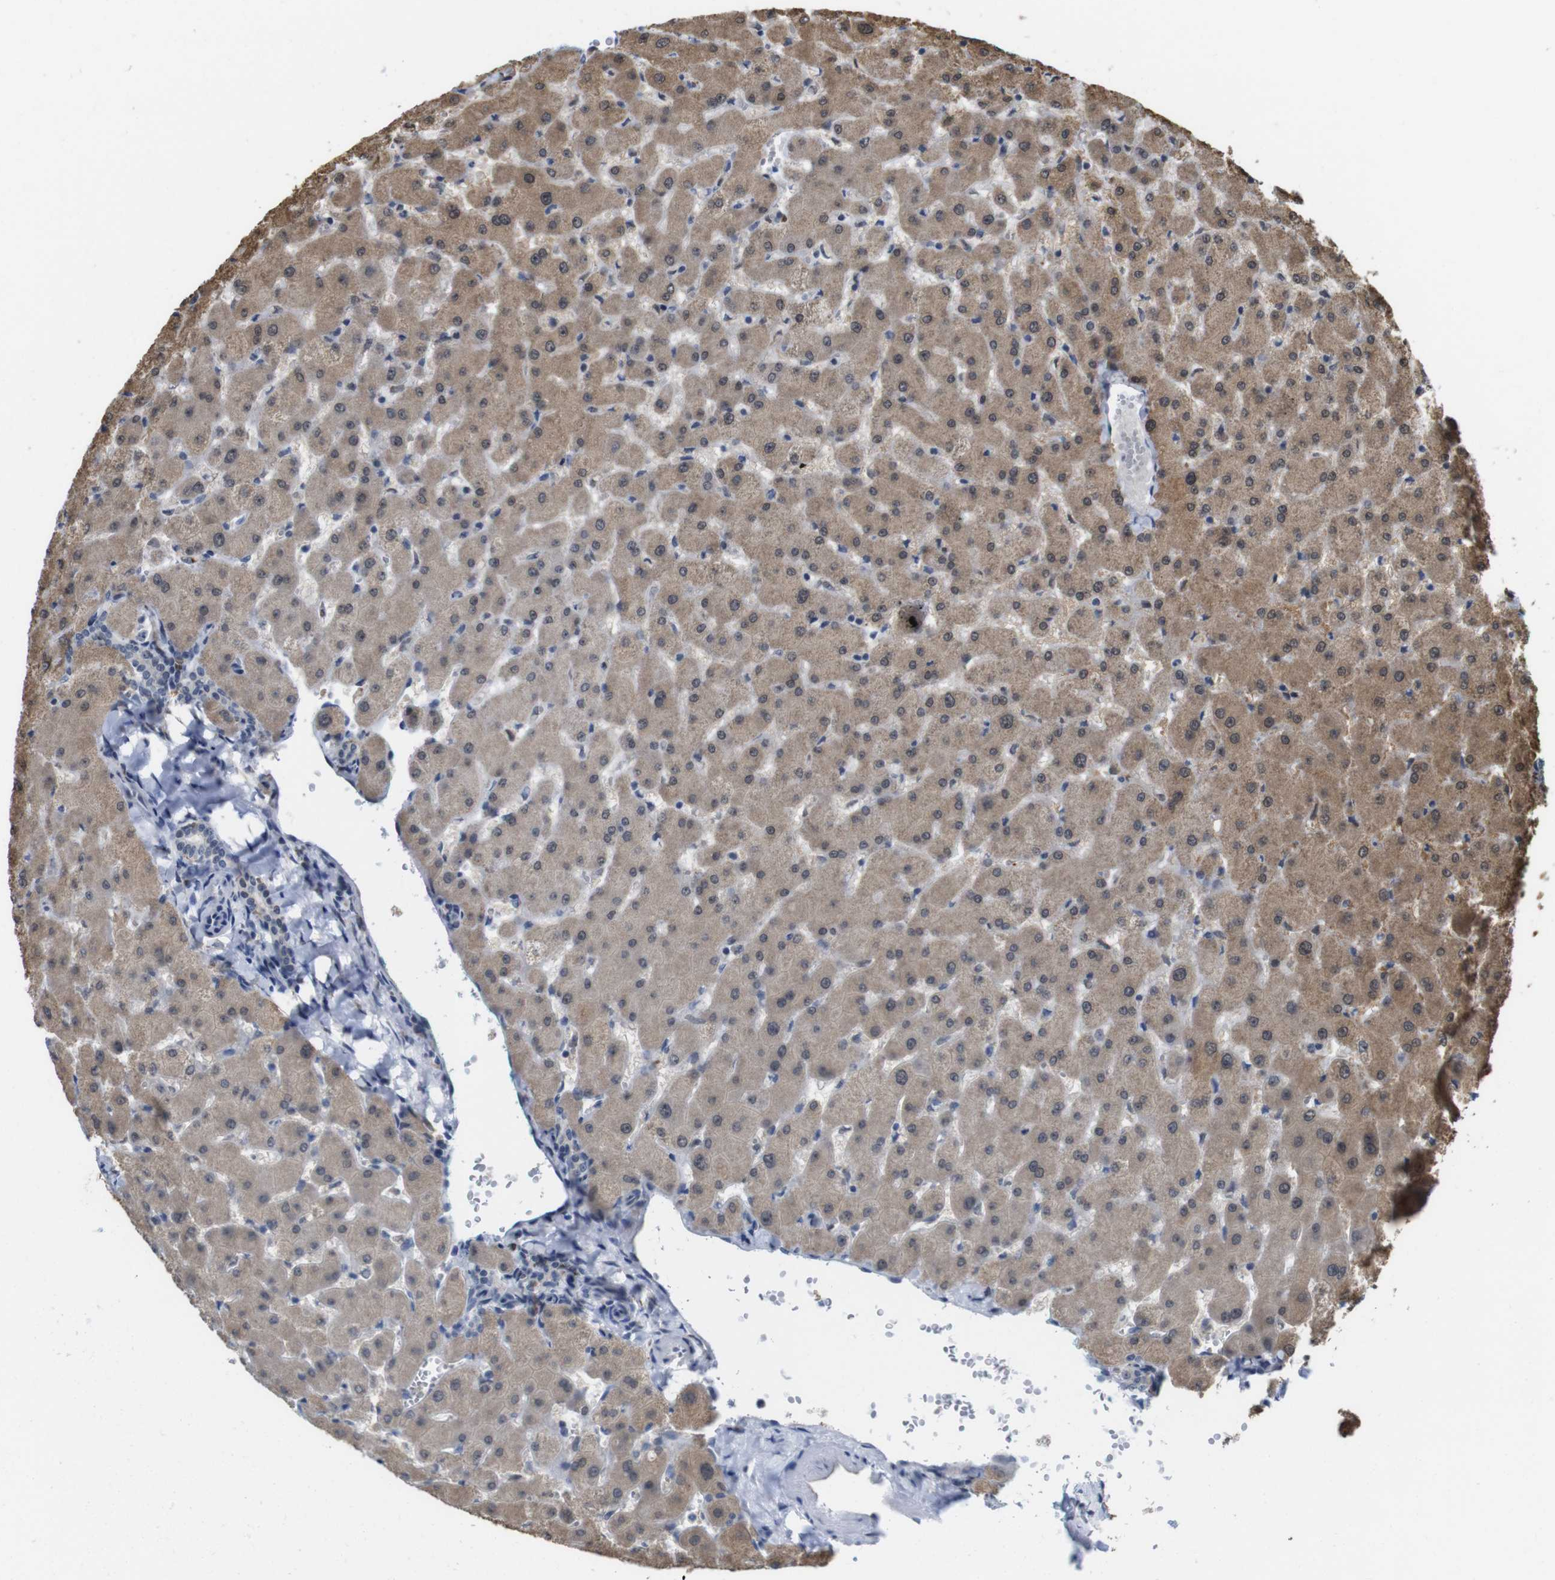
{"staining": {"intensity": "weak", "quantity": ">75%", "location": "cytoplasmic/membranous"}, "tissue": "liver", "cell_type": "Cholangiocytes", "image_type": "normal", "snomed": [{"axis": "morphology", "description": "Normal tissue, NOS"}, {"axis": "topography", "description": "Liver"}], "caption": "A photomicrograph showing weak cytoplasmic/membranous expression in about >75% of cholangiocytes in benign liver, as visualized by brown immunohistochemical staining.", "gene": "PNMA8A", "patient": {"sex": "female", "age": 63}}